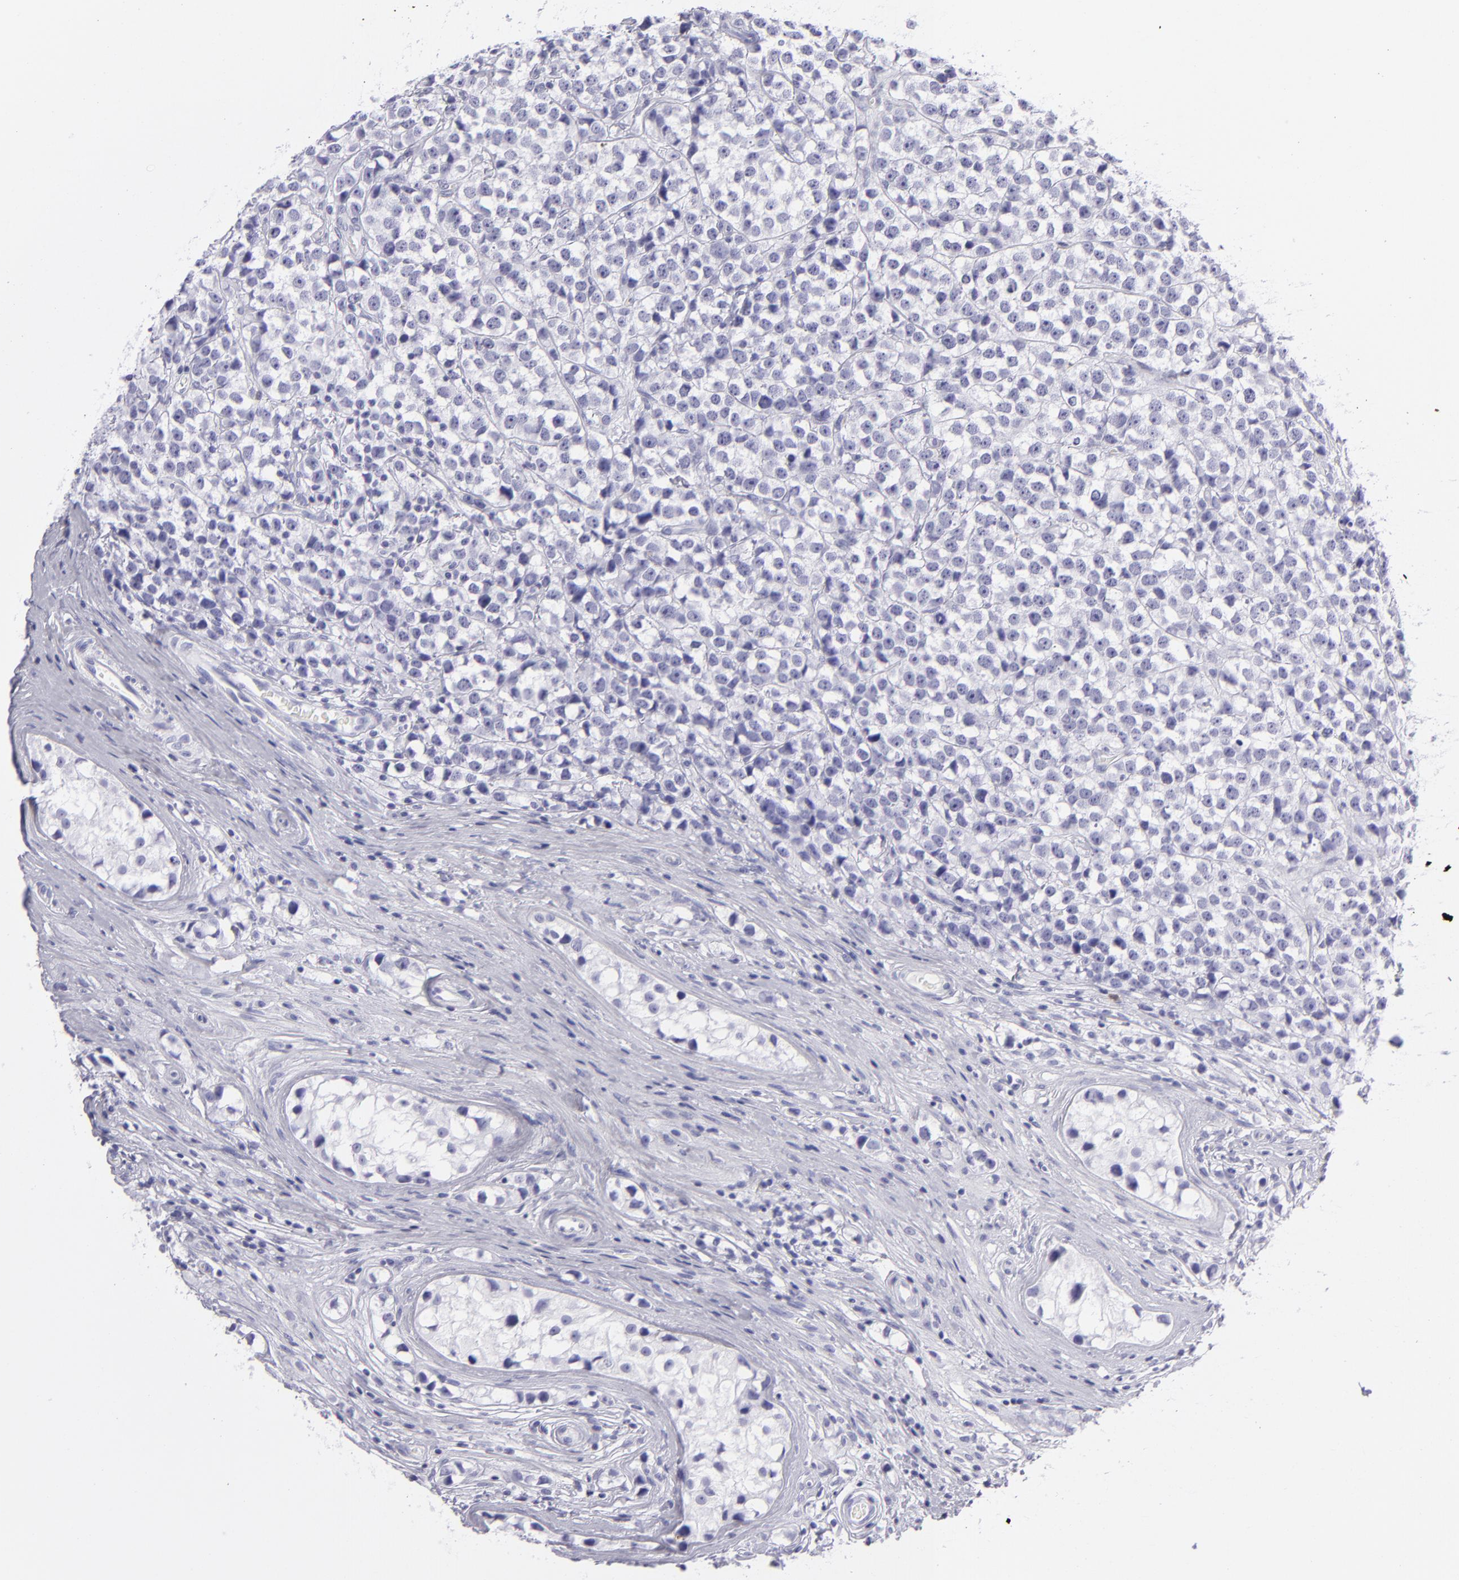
{"staining": {"intensity": "negative", "quantity": "none", "location": "none"}, "tissue": "testis cancer", "cell_type": "Tumor cells", "image_type": "cancer", "snomed": [{"axis": "morphology", "description": "Seminoma, NOS"}, {"axis": "topography", "description": "Testis"}], "caption": "Tumor cells show no significant protein staining in seminoma (testis).", "gene": "PVALB", "patient": {"sex": "male", "age": 25}}